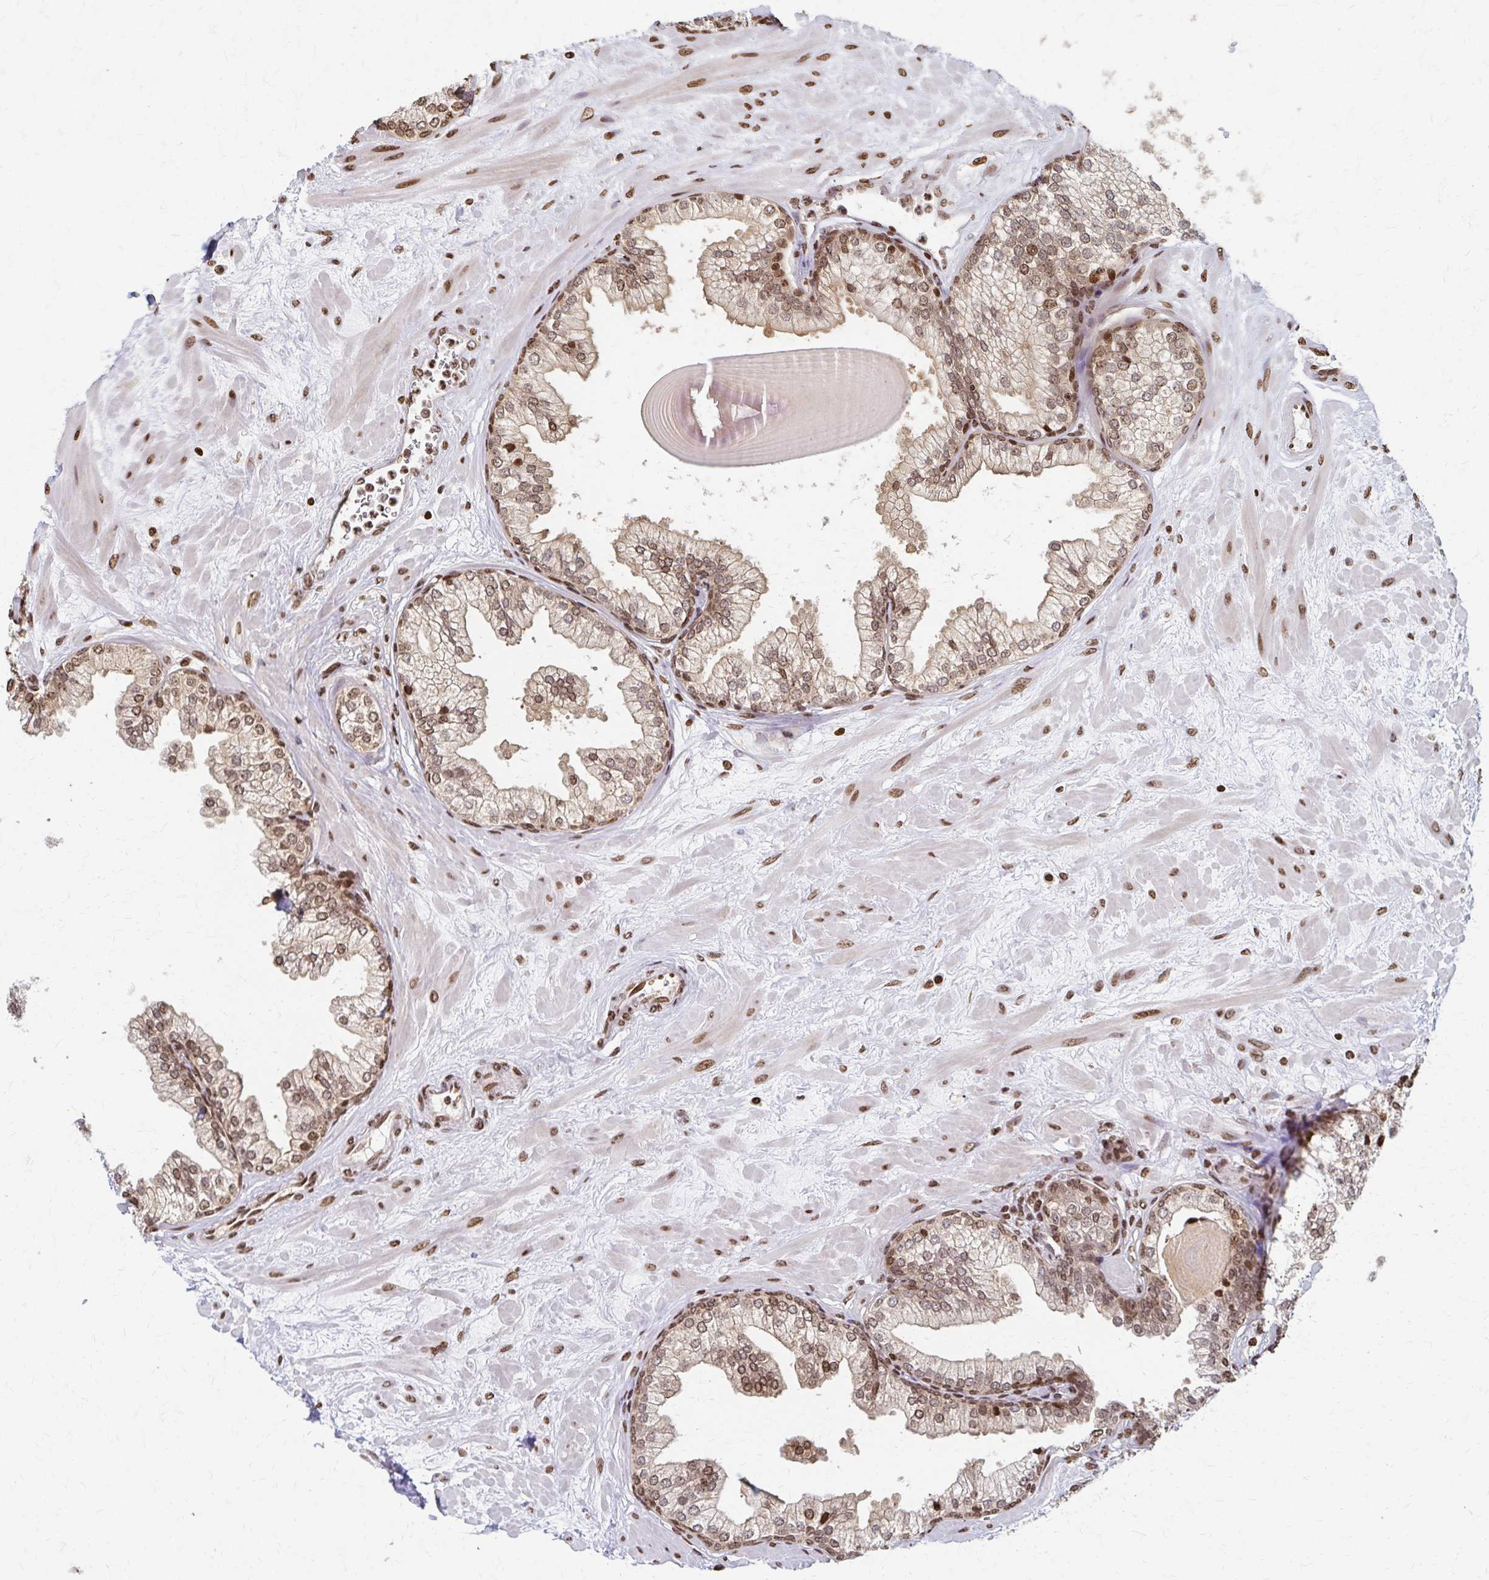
{"staining": {"intensity": "moderate", "quantity": ">75%", "location": "nuclear"}, "tissue": "prostate", "cell_type": "Glandular cells", "image_type": "normal", "snomed": [{"axis": "morphology", "description": "Normal tissue, NOS"}, {"axis": "topography", "description": "Prostate"}, {"axis": "topography", "description": "Peripheral nerve tissue"}], "caption": "Immunohistochemistry (IHC) micrograph of unremarkable prostate stained for a protein (brown), which shows medium levels of moderate nuclear expression in approximately >75% of glandular cells.", "gene": "PSMD7", "patient": {"sex": "male", "age": 61}}